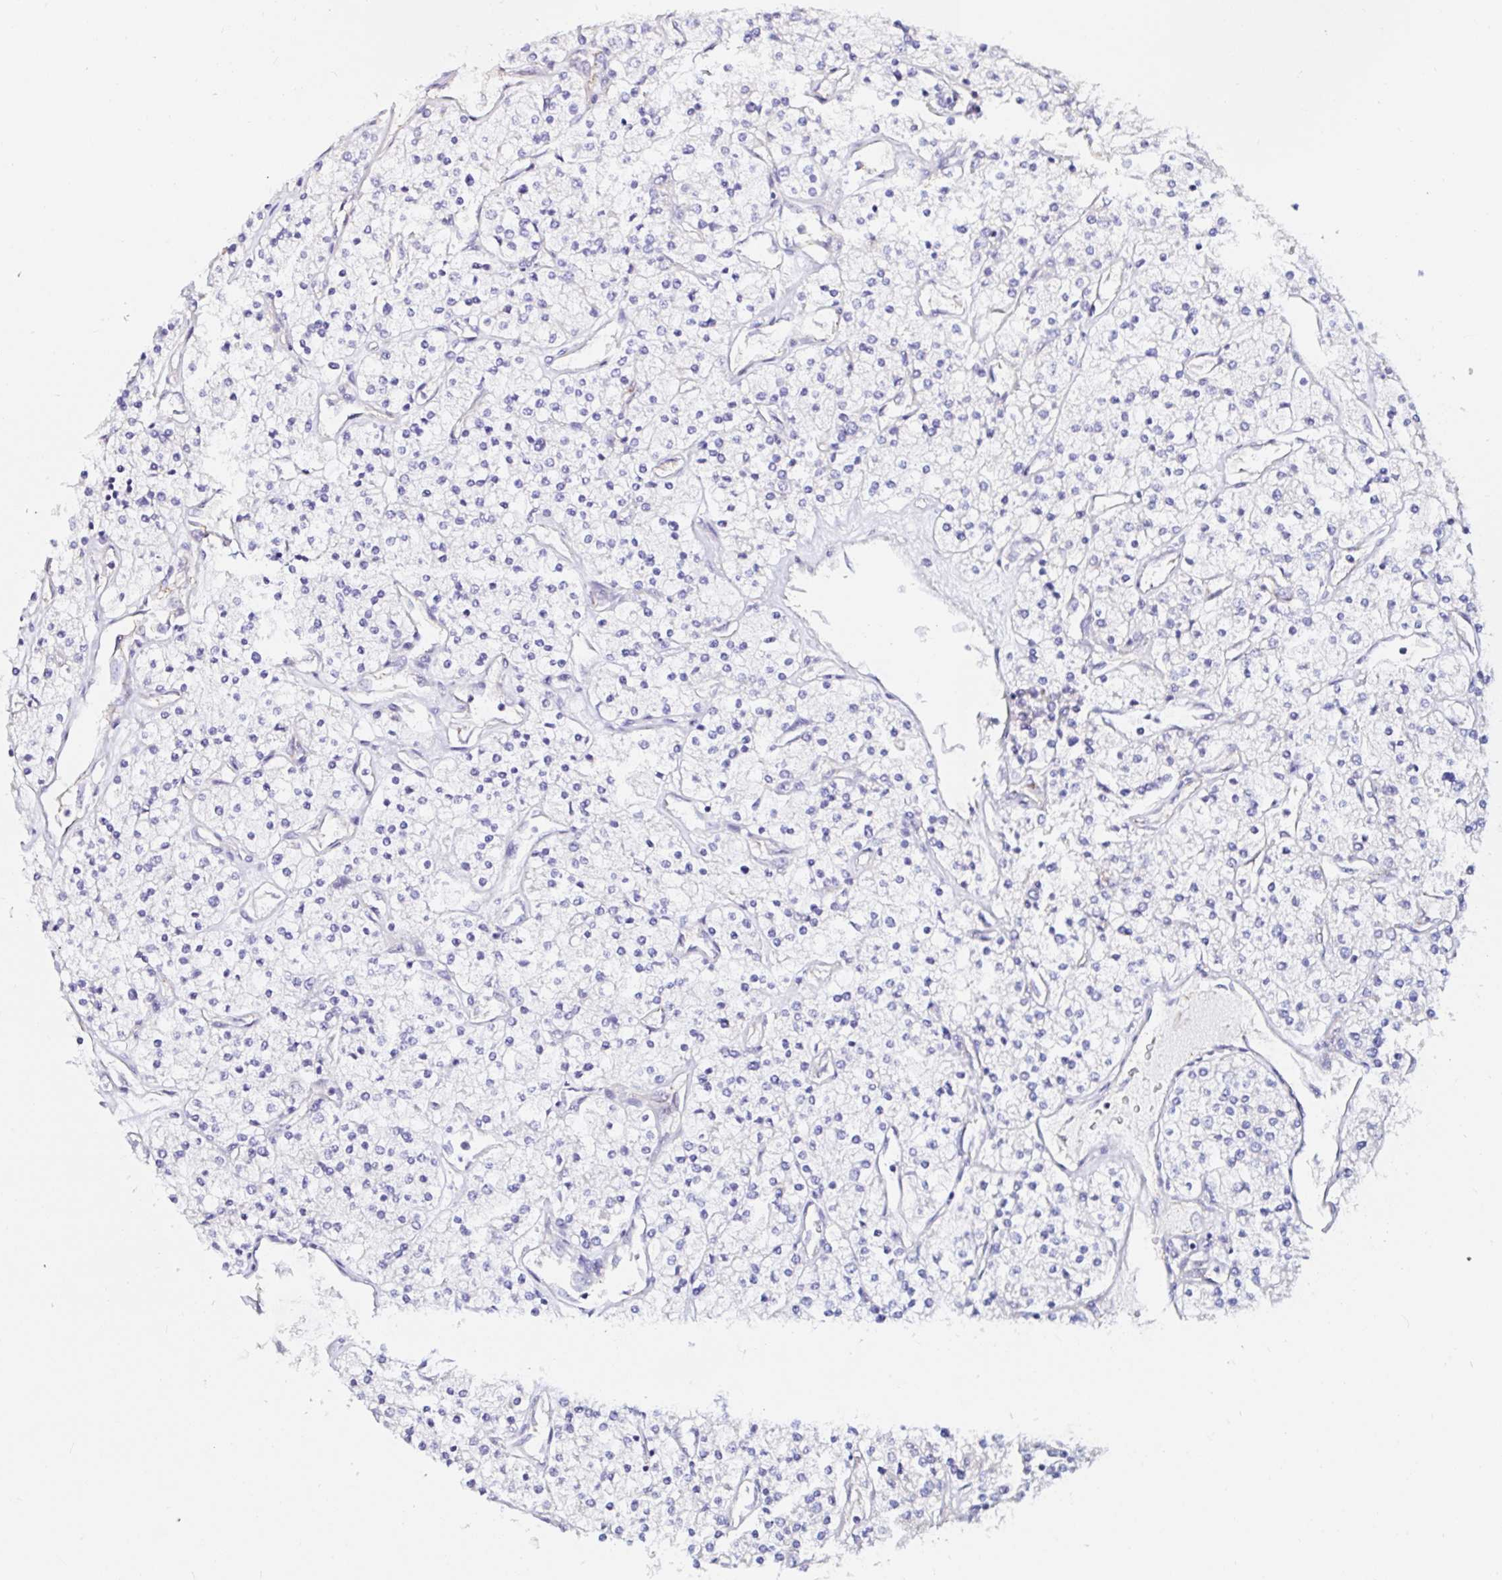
{"staining": {"intensity": "negative", "quantity": "none", "location": "none"}, "tissue": "renal cancer", "cell_type": "Tumor cells", "image_type": "cancer", "snomed": [{"axis": "morphology", "description": "Adenocarcinoma, NOS"}, {"axis": "topography", "description": "Kidney"}], "caption": "Immunohistochemistry image of renal cancer (adenocarcinoma) stained for a protein (brown), which displays no positivity in tumor cells. Brightfield microscopy of immunohistochemistry stained with DAB (brown) and hematoxylin (blue), captured at high magnification.", "gene": "VSIG2", "patient": {"sex": "male", "age": 80}}